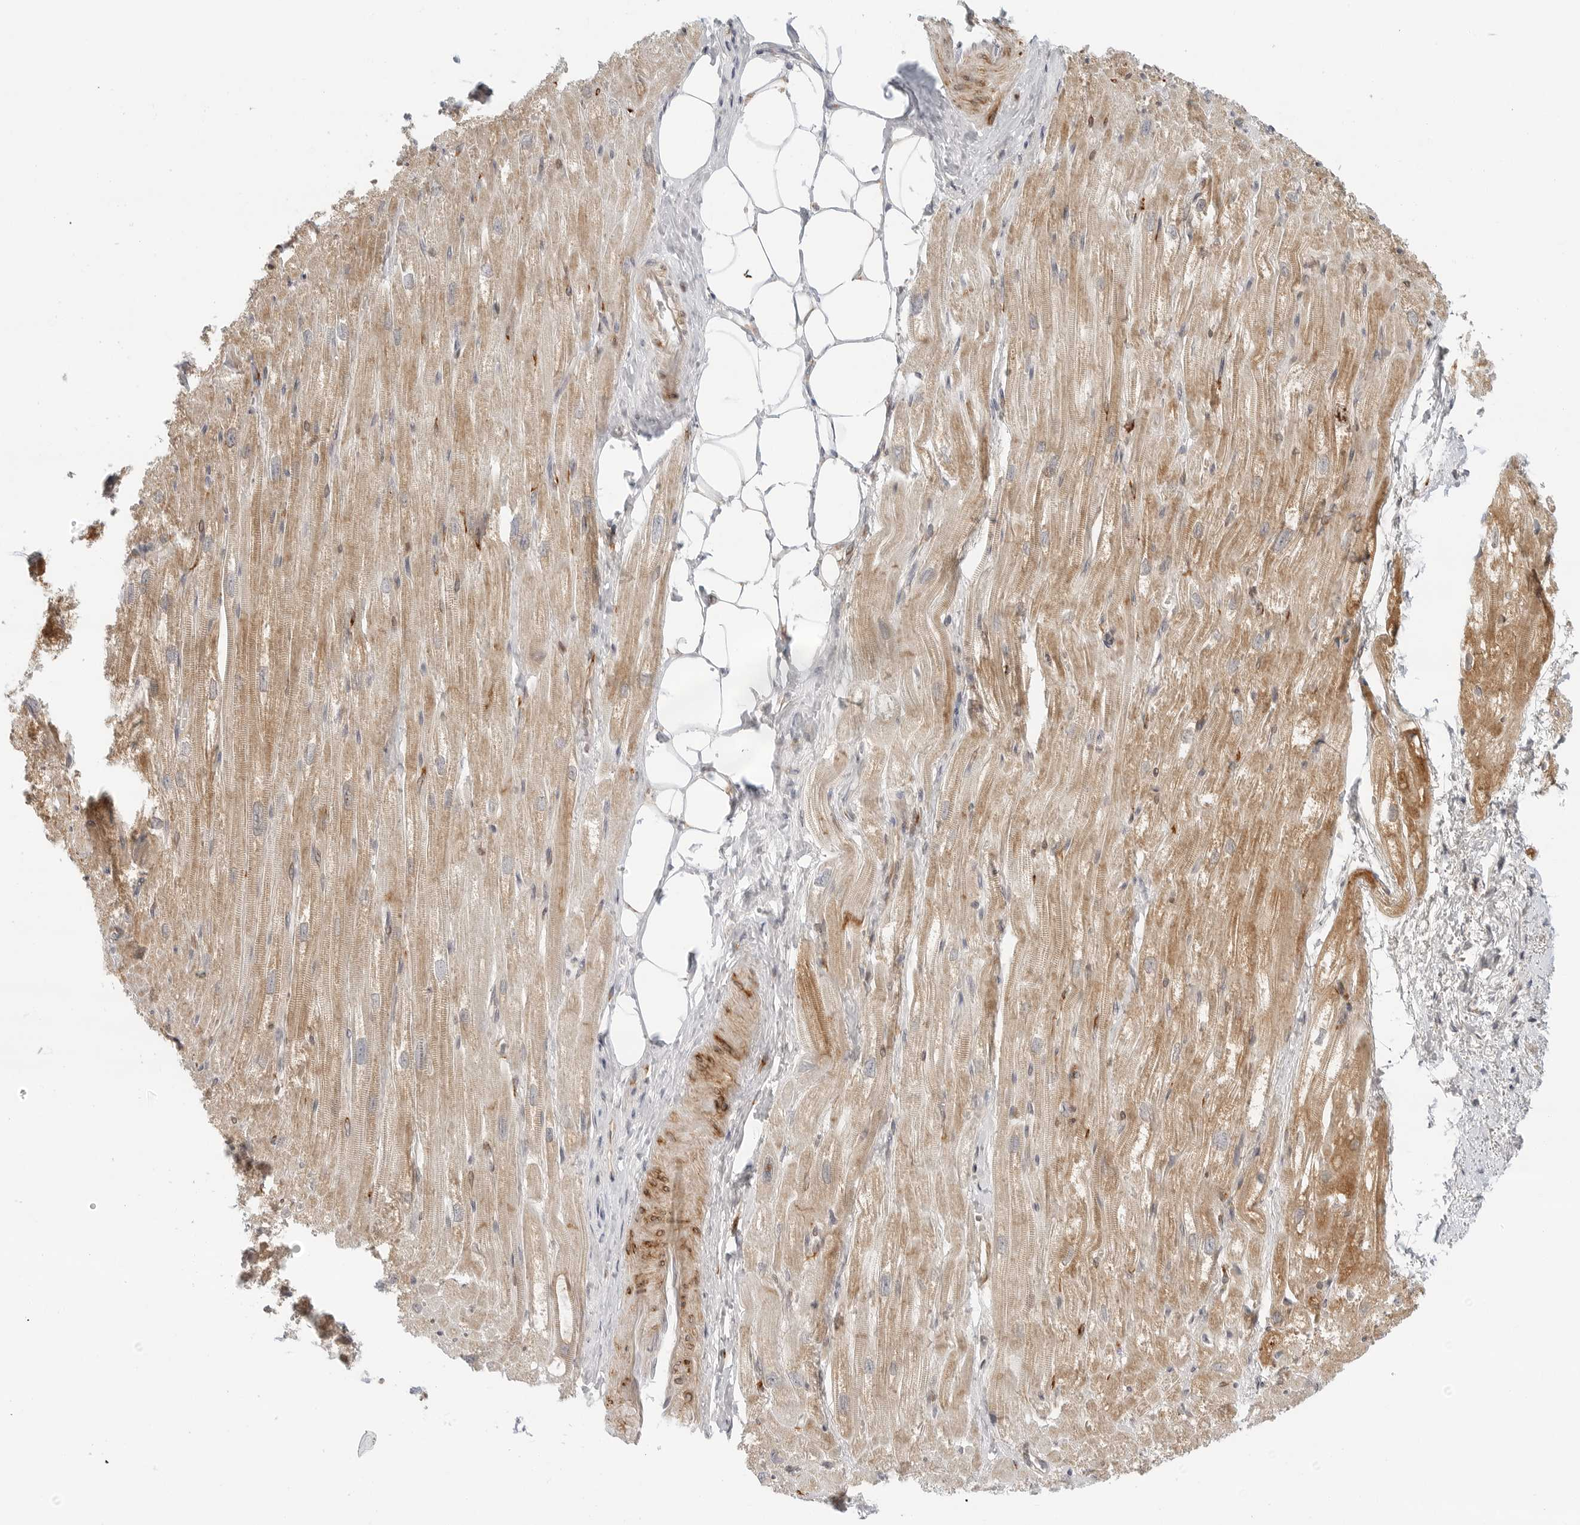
{"staining": {"intensity": "moderate", "quantity": "25%-75%", "location": "cytoplasmic/membranous"}, "tissue": "heart muscle", "cell_type": "Cardiomyocytes", "image_type": "normal", "snomed": [{"axis": "morphology", "description": "Normal tissue, NOS"}, {"axis": "topography", "description": "Heart"}], "caption": "The image exhibits immunohistochemical staining of benign heart muscle. There is moderate cytoplasmic/membranous staining is appreciated in approximately 25%-75% of cardiomyocytes.", "gene": "C1QTNF1", "patient": {"sex": "male", "age": 50}}